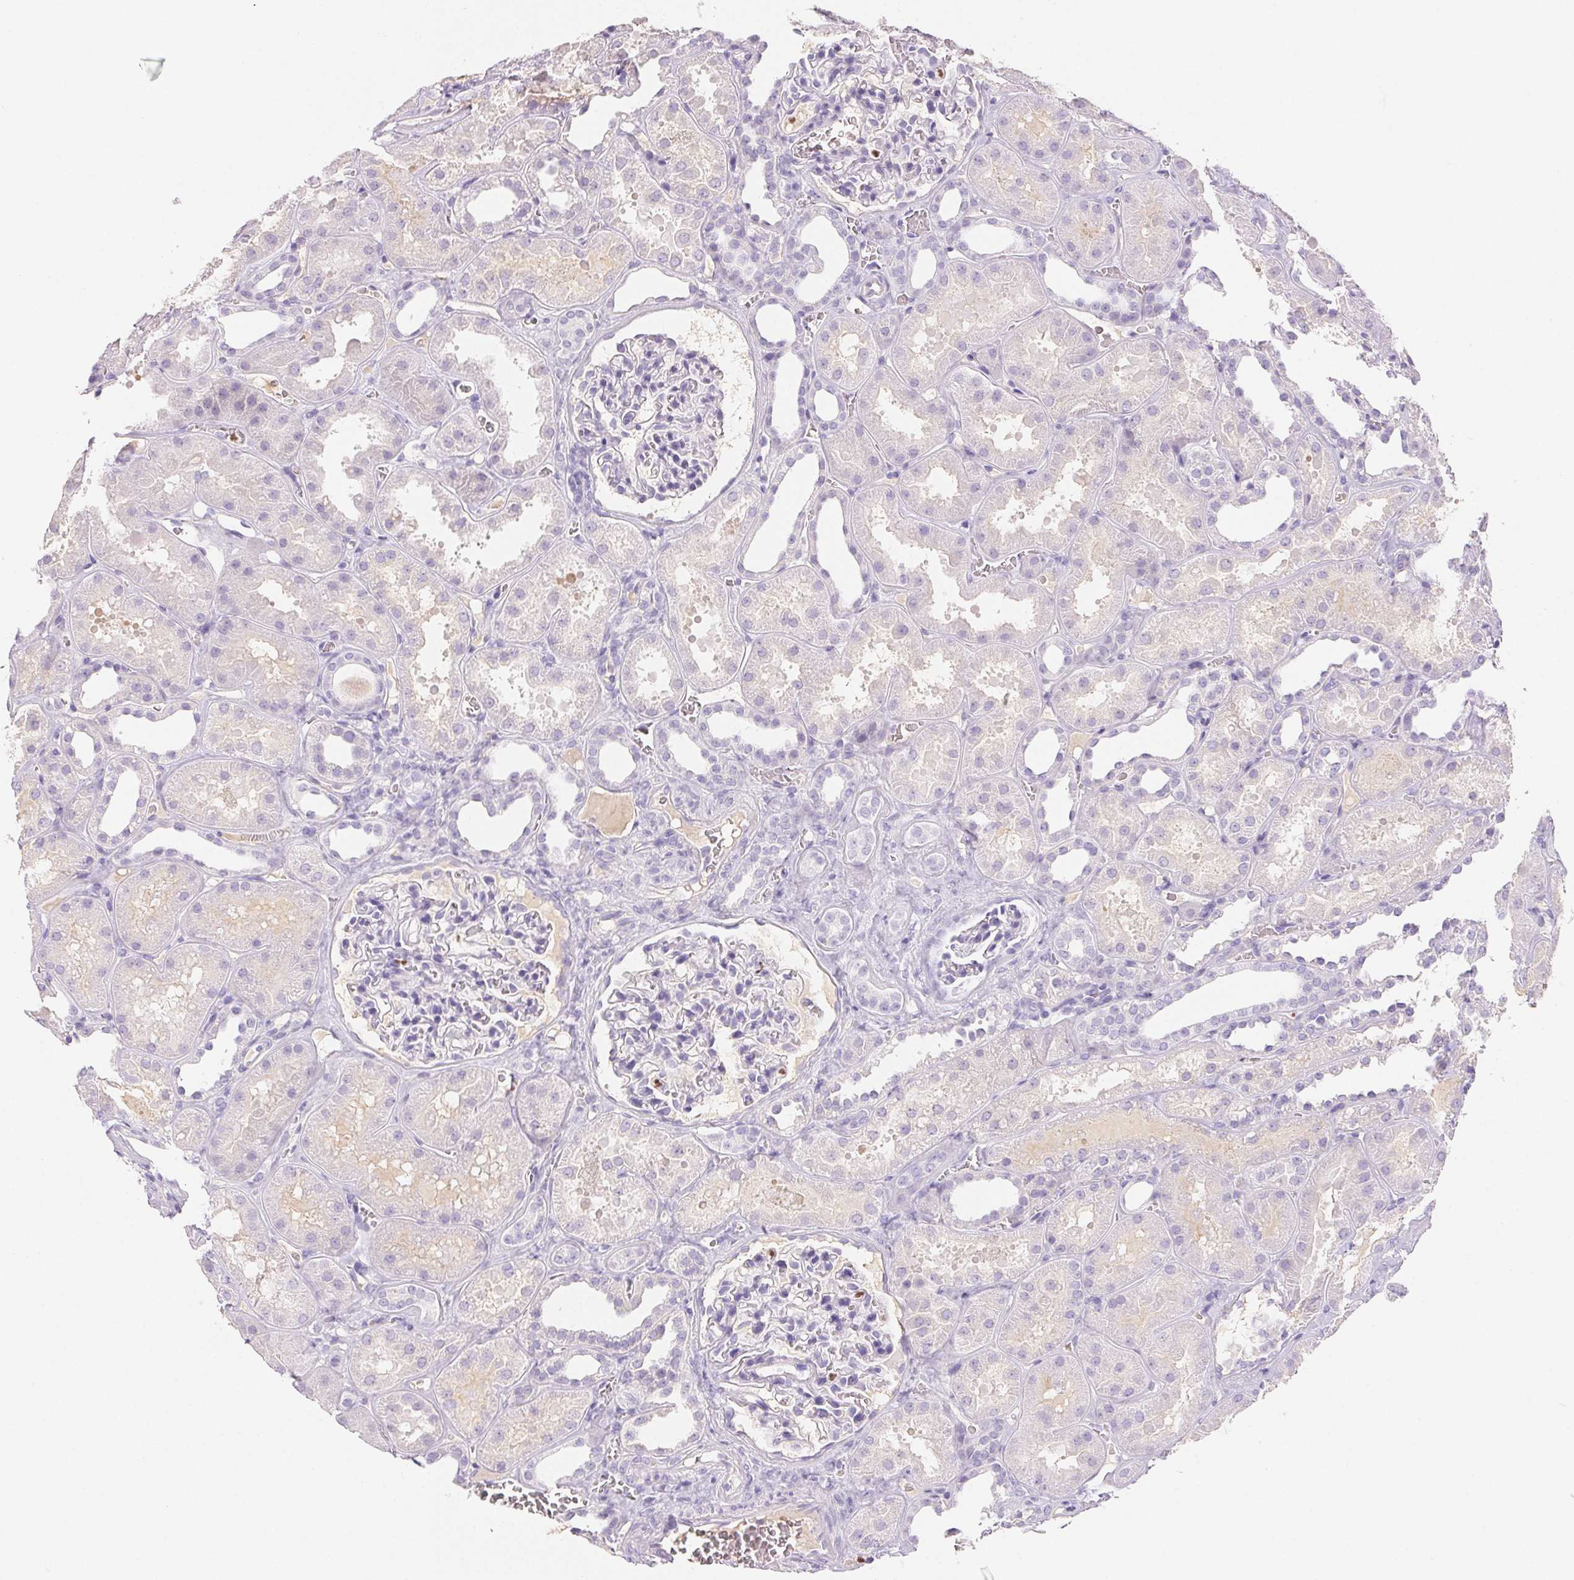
{"staining": {"intensity": "negative", "quantity": "none", "location": "none"}, "tissue": "kidney", "cell_type": "Cells in glomeruli", "image_type": "normal", "snomed": [{"axis": "morphology", "description": "Normal tissue, NOS"}, {"axis": "topography", "description": "Kidney"}], "caption": "A micrograph of kidney stained for a protein demonstrates no brown staining in cells in glomeruli. The staining was performed using DAB to visualize the protein expression in brown, while the nuclei were stained in blue with hematoxylin (Magnification: 20x).", "gene": "PADI4", "patient": {"sex": "female", "age": 41}}